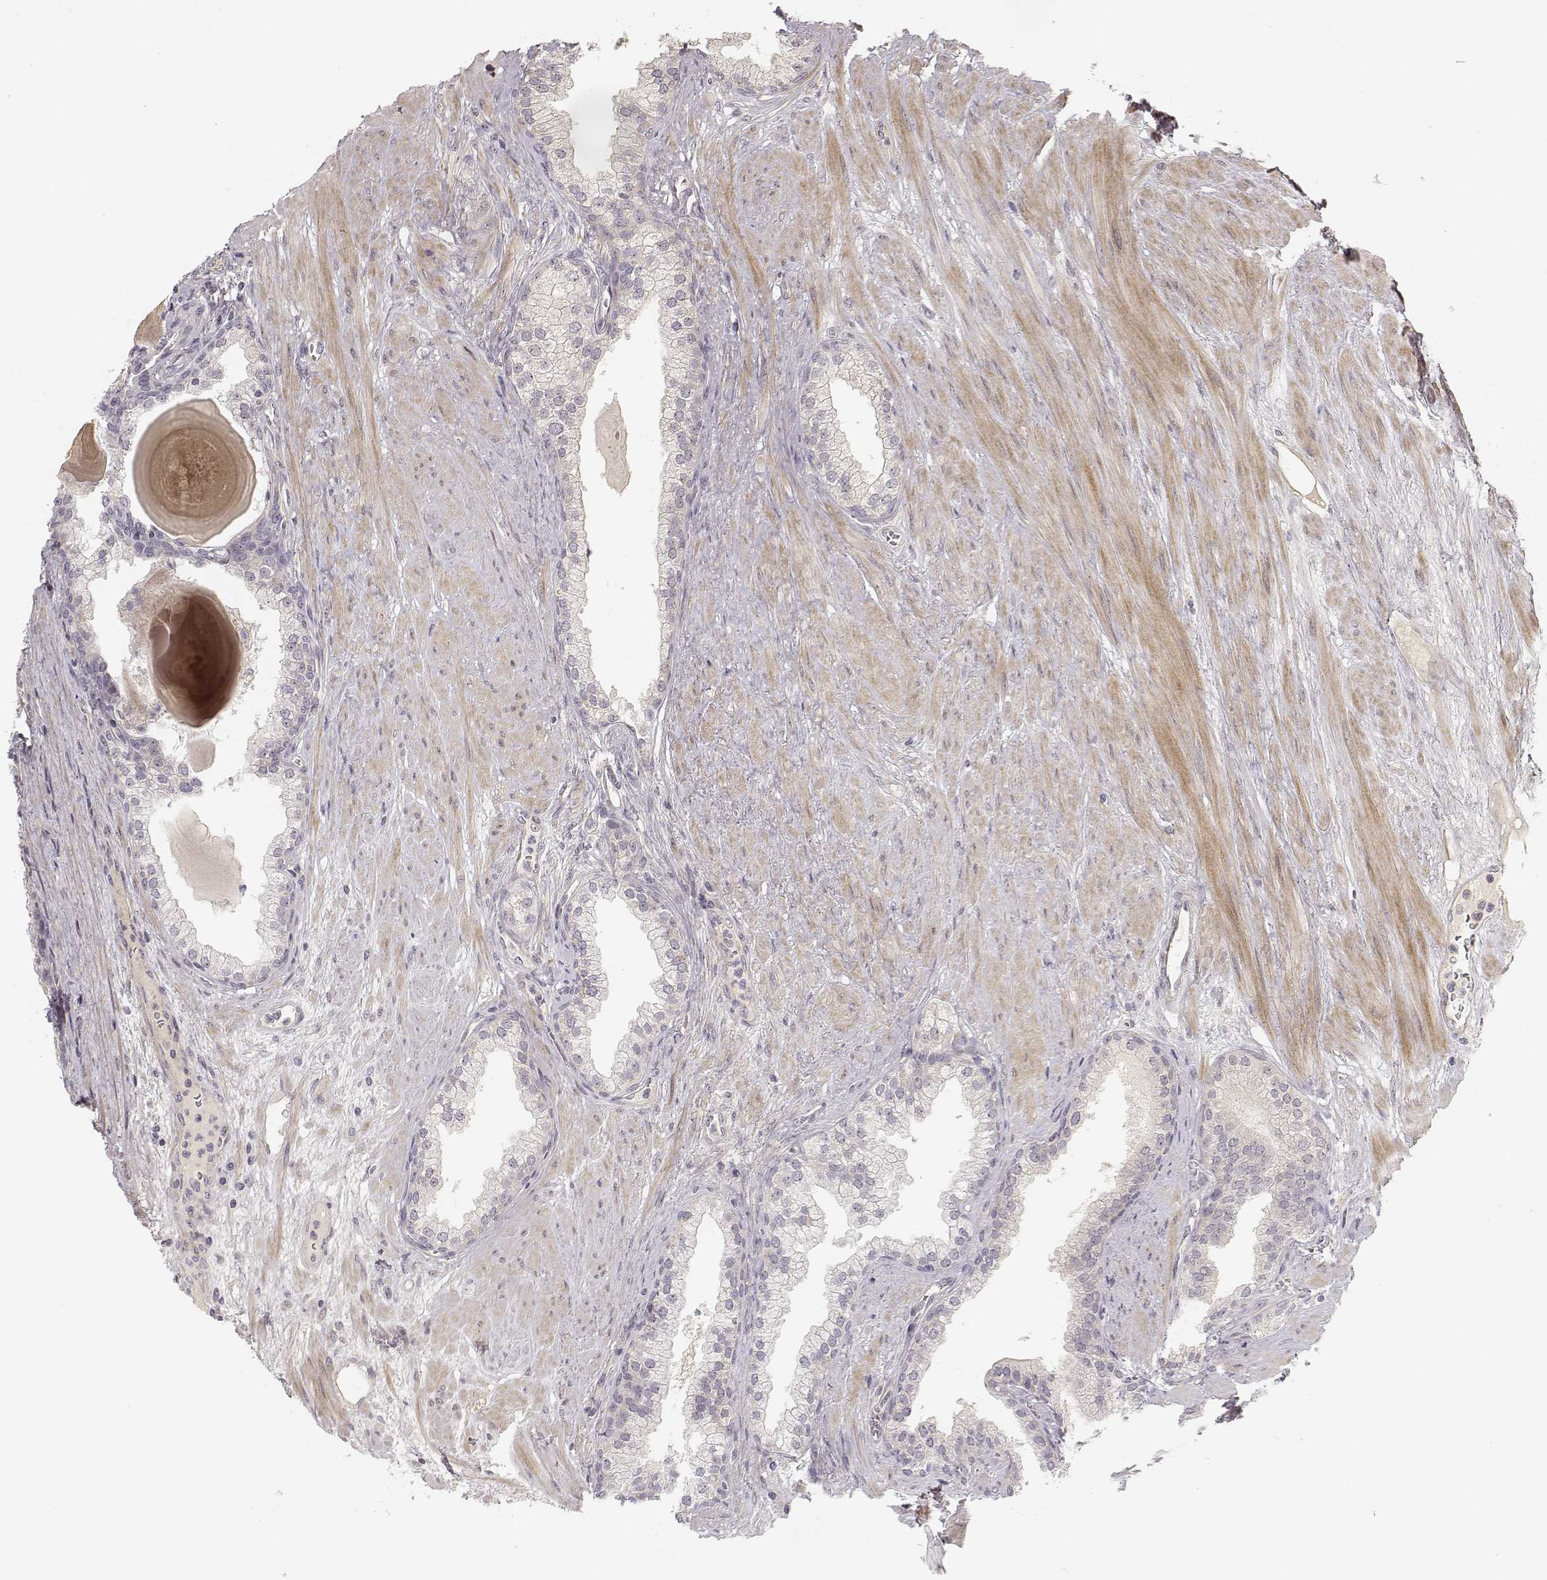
{"staining": {"intensity": "negative", "quantity": "none", "location": "none"}, "tissue": "prostate cancer", "cell_type": "Tumor cells", "image_type": "cancer", "snomed": [{"axis": "morphology", "description": "Adenocarcinoma, NOS"}, {"axis": "topography", "description": "Prostate"}], "caption": "This micrograph is of prostate adenocarcinoma stained with IHC to label a protein in brown with the nuclei are counter-stained blue. There is no staining in tumor cells.", "gene": "MED12L", "patient": {"sex": "male", "age": 69}}